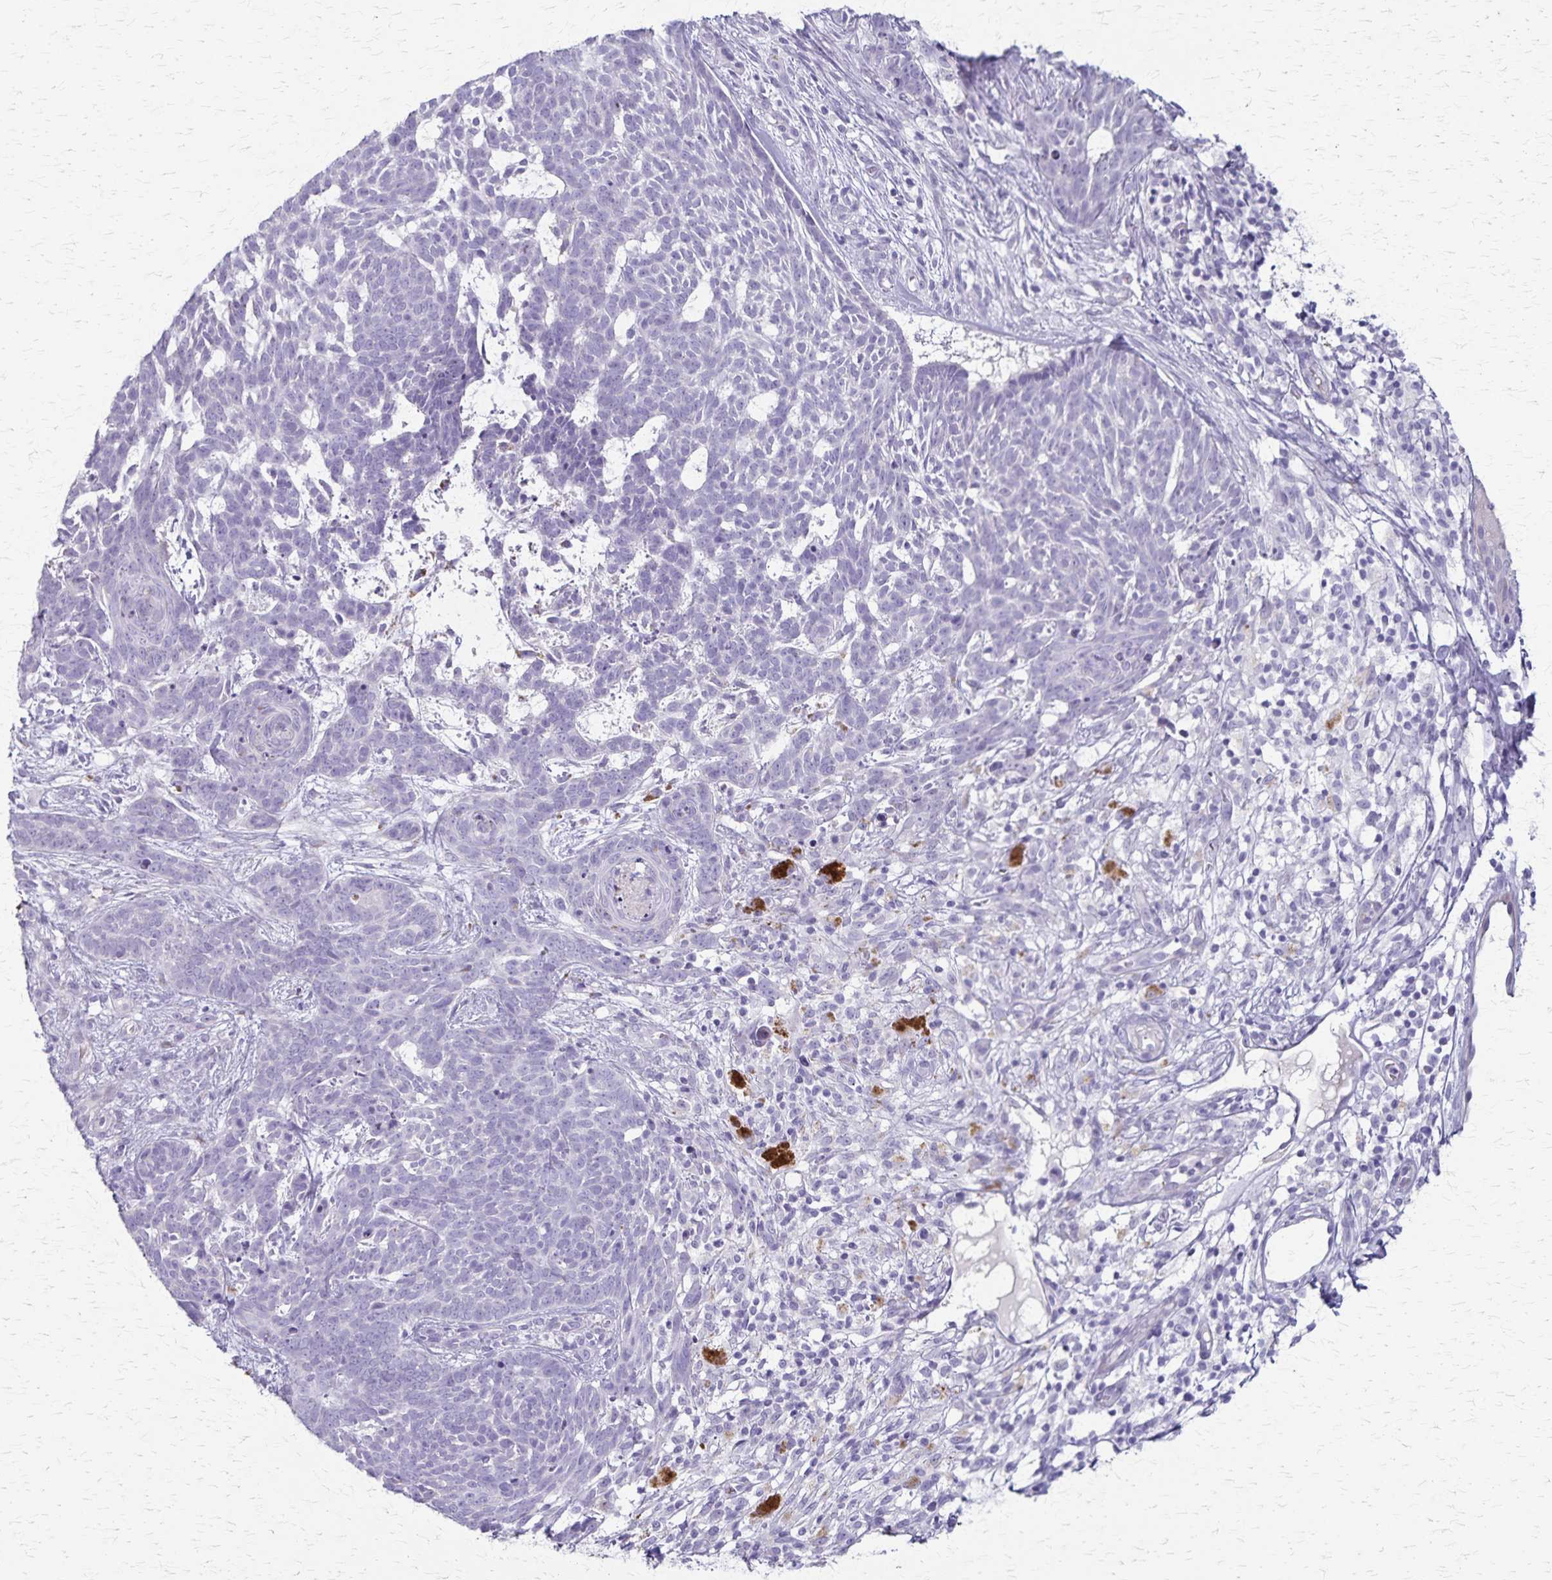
{"staining": {"intensity": "negative", "quantity": "none", "location": "none"}, "tissue": "skin cancer", "cell_type": "Tumor cells", "image_type": "cancer", "snomed": [{"axis": "morphology", "description": "Basal cell carcinoma"}, {"axis": "topography", "description": "Skin"}], "caption": "This micrograph is of basal cell carcinoma (skin) stained with immunohistochemistry (IHC) to label a protein in brown with the nuclei are counter-stained blue. There is no staining in tumor cells.", "gene": "RASL10B", "patient": {"sex": "female", "age": 78}}